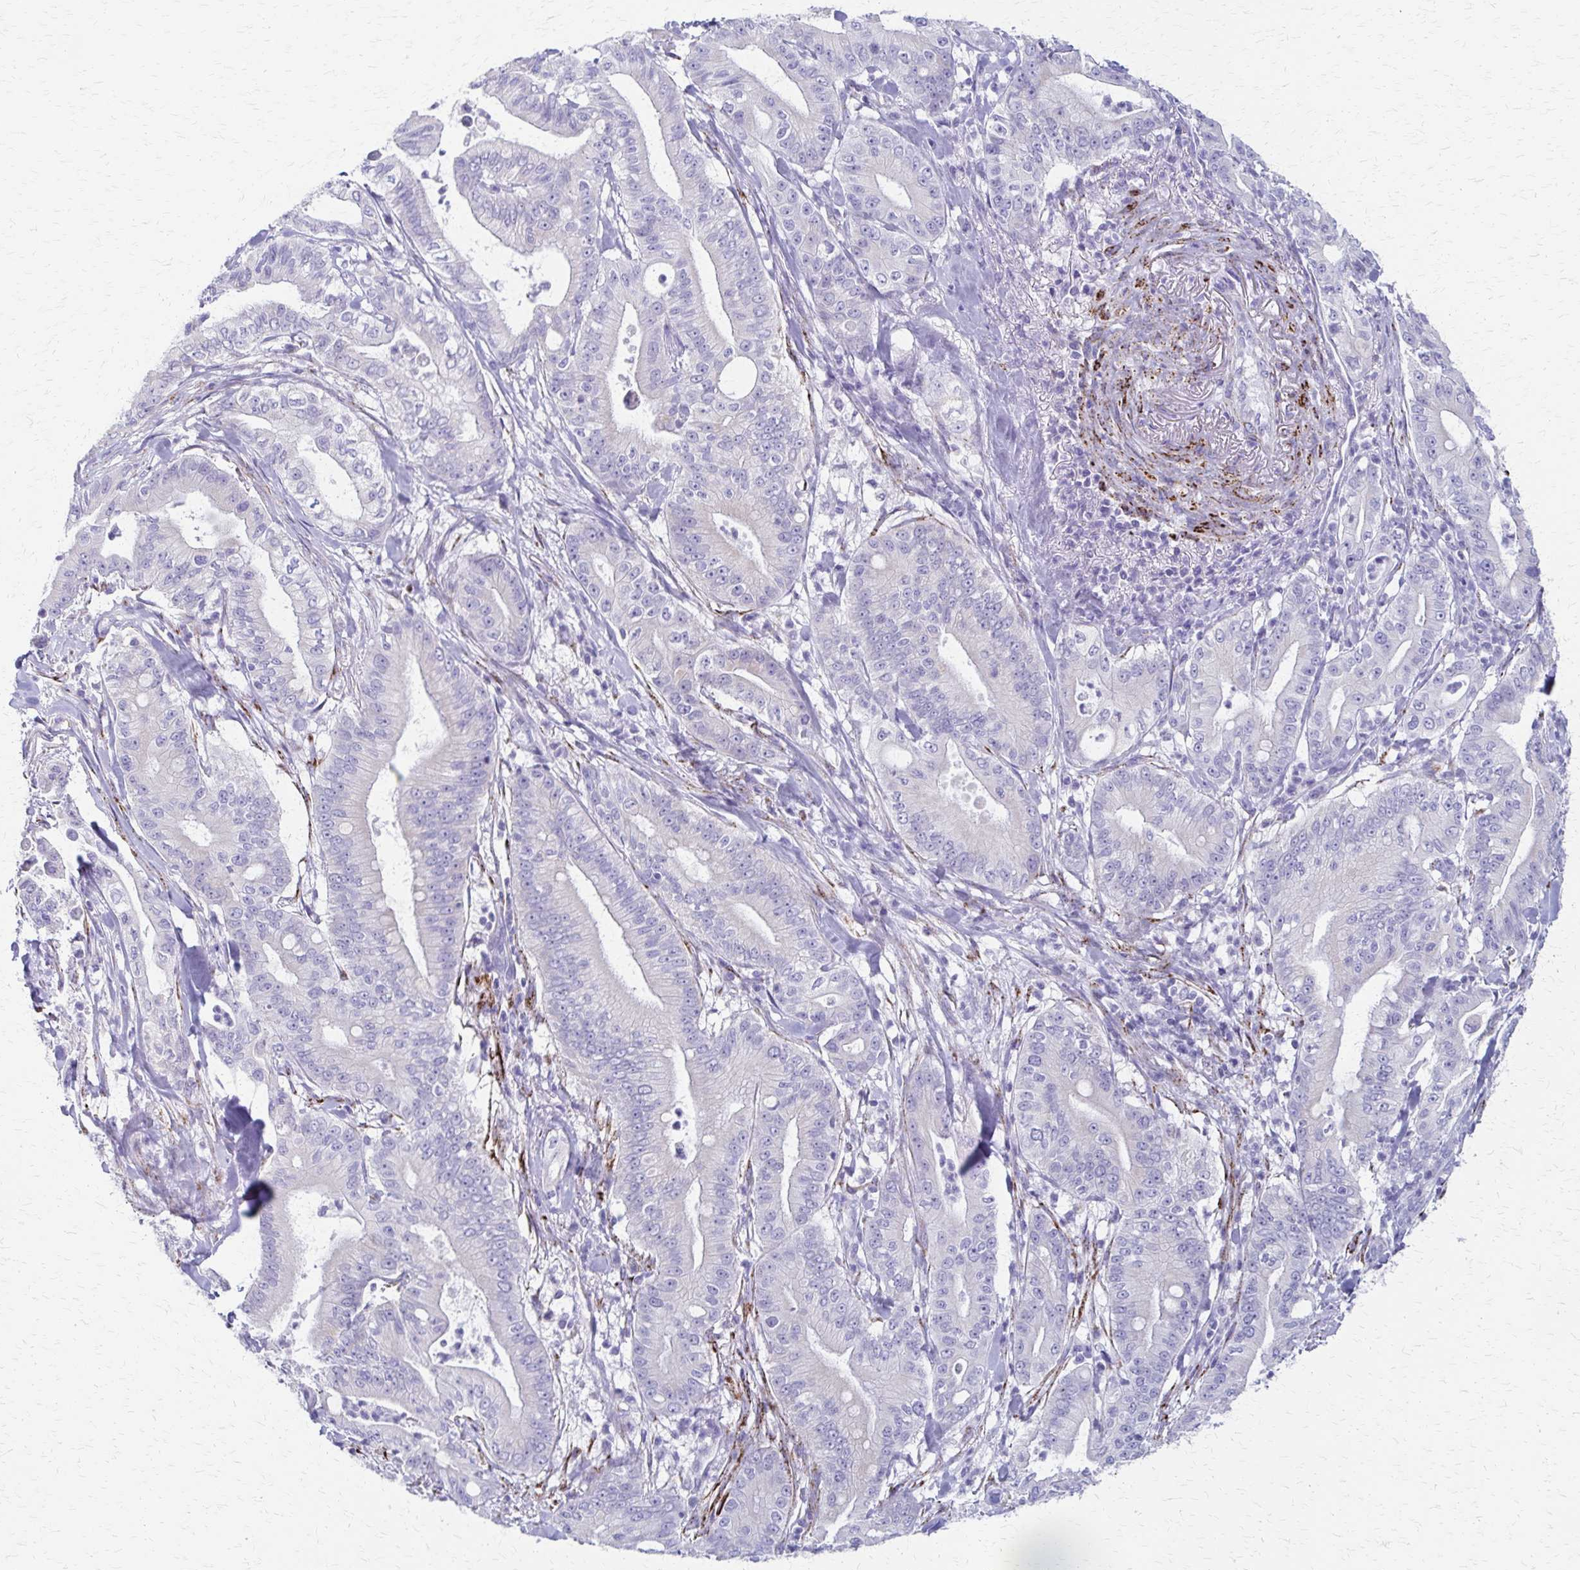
{"staining": {"intensity": "negative", "quantity": "none", "location": "none"}, "tissue": "pancreatic cancer", "cell_type": "Tumor cells", "image_type": "cancer", "snomed": [{"axis": "morphology", "description": "Adenocarcinoma, NOS"}, {"axis": "topography", "description": "Pancreas"}], "caption": "This is an IHC micrograph of human adenocarcinoma (pancreatic). There is no staining in tumor cells.", "gene": "ZSCAN5B", "patient": {"sex": "male", "age": 71}}